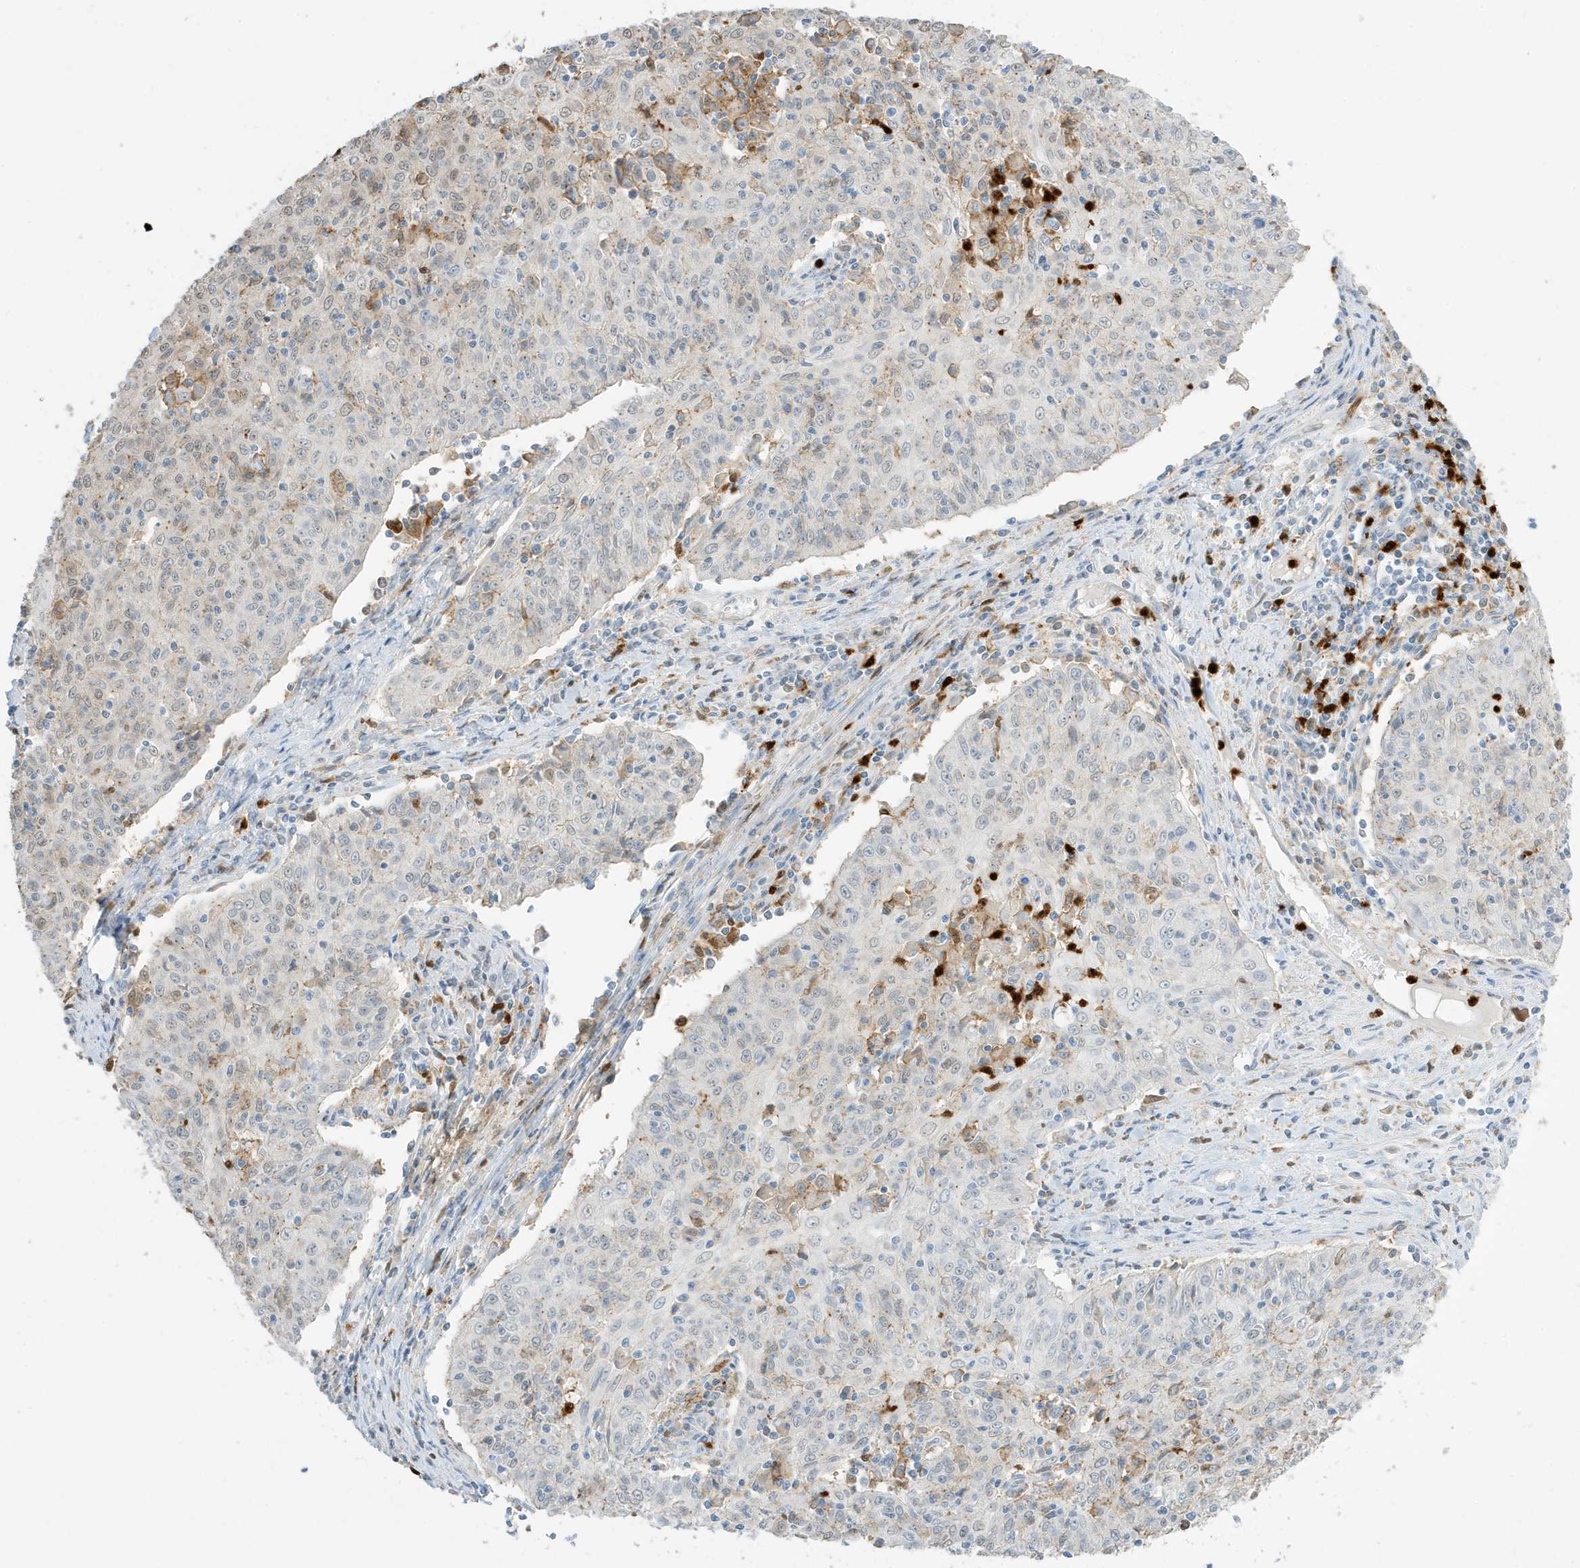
{"staining": {"intensity": "negative", "quantity": "none", "location": "none"}, "tissue": "cervical cancer", "cell_type": "Tumor cells", "image_type": "cancer", "snomed": [{"axis": "morphology", "description": "Squamous cell carcinoma, NOS"}, {"axis": "topography", "description": "Cervix"}], "caption": "DAB immunohistochemical staining of cervical squamous cell carcinoma shows no significant positivity in tumor cells.", "gene": "GCA", "patient": {"sex": "female", "age": 48}}